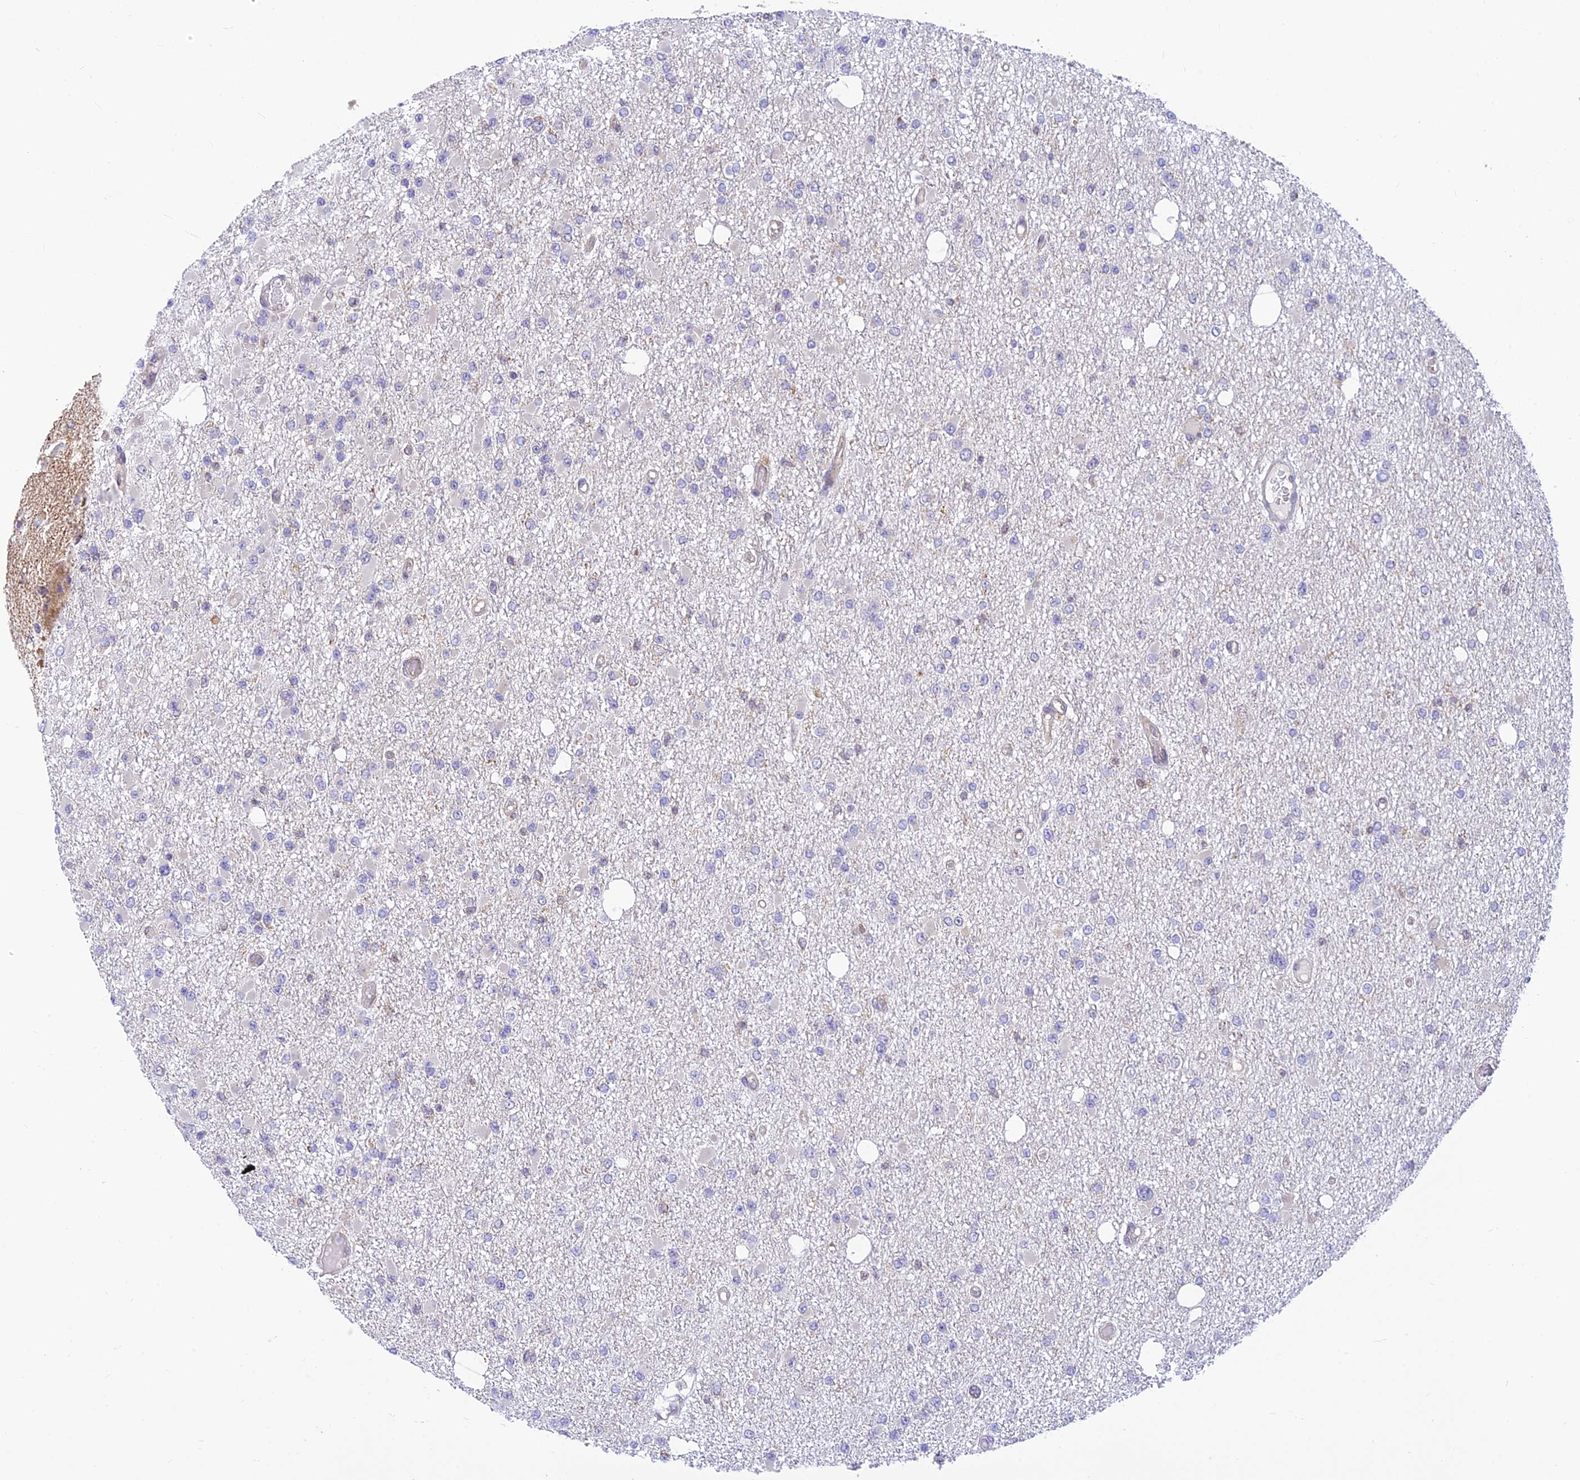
{"staining": {"intensity": "negative", "quantity": "none", "location": "none"}, "tissue": "glioma", "cell_type": "Tumor cells", "image_type": "cancer", "snomed": [{"axis": "morphology", "description": "Glioma, malignant, Low grade"}, {"axis": "topography", "description": "Brain"}], "caption": "The immunohistochemistry photomicrograph has no significant positivity in tumor cells of glioma tissue. The staining is performed using DAB (3,3'-diaminobenzidine) brown chromogen with nuclei counter-stained in using hematoxylin.", "gene": "LYSMD2", "patient": {"sex": "female", "age": 22}}